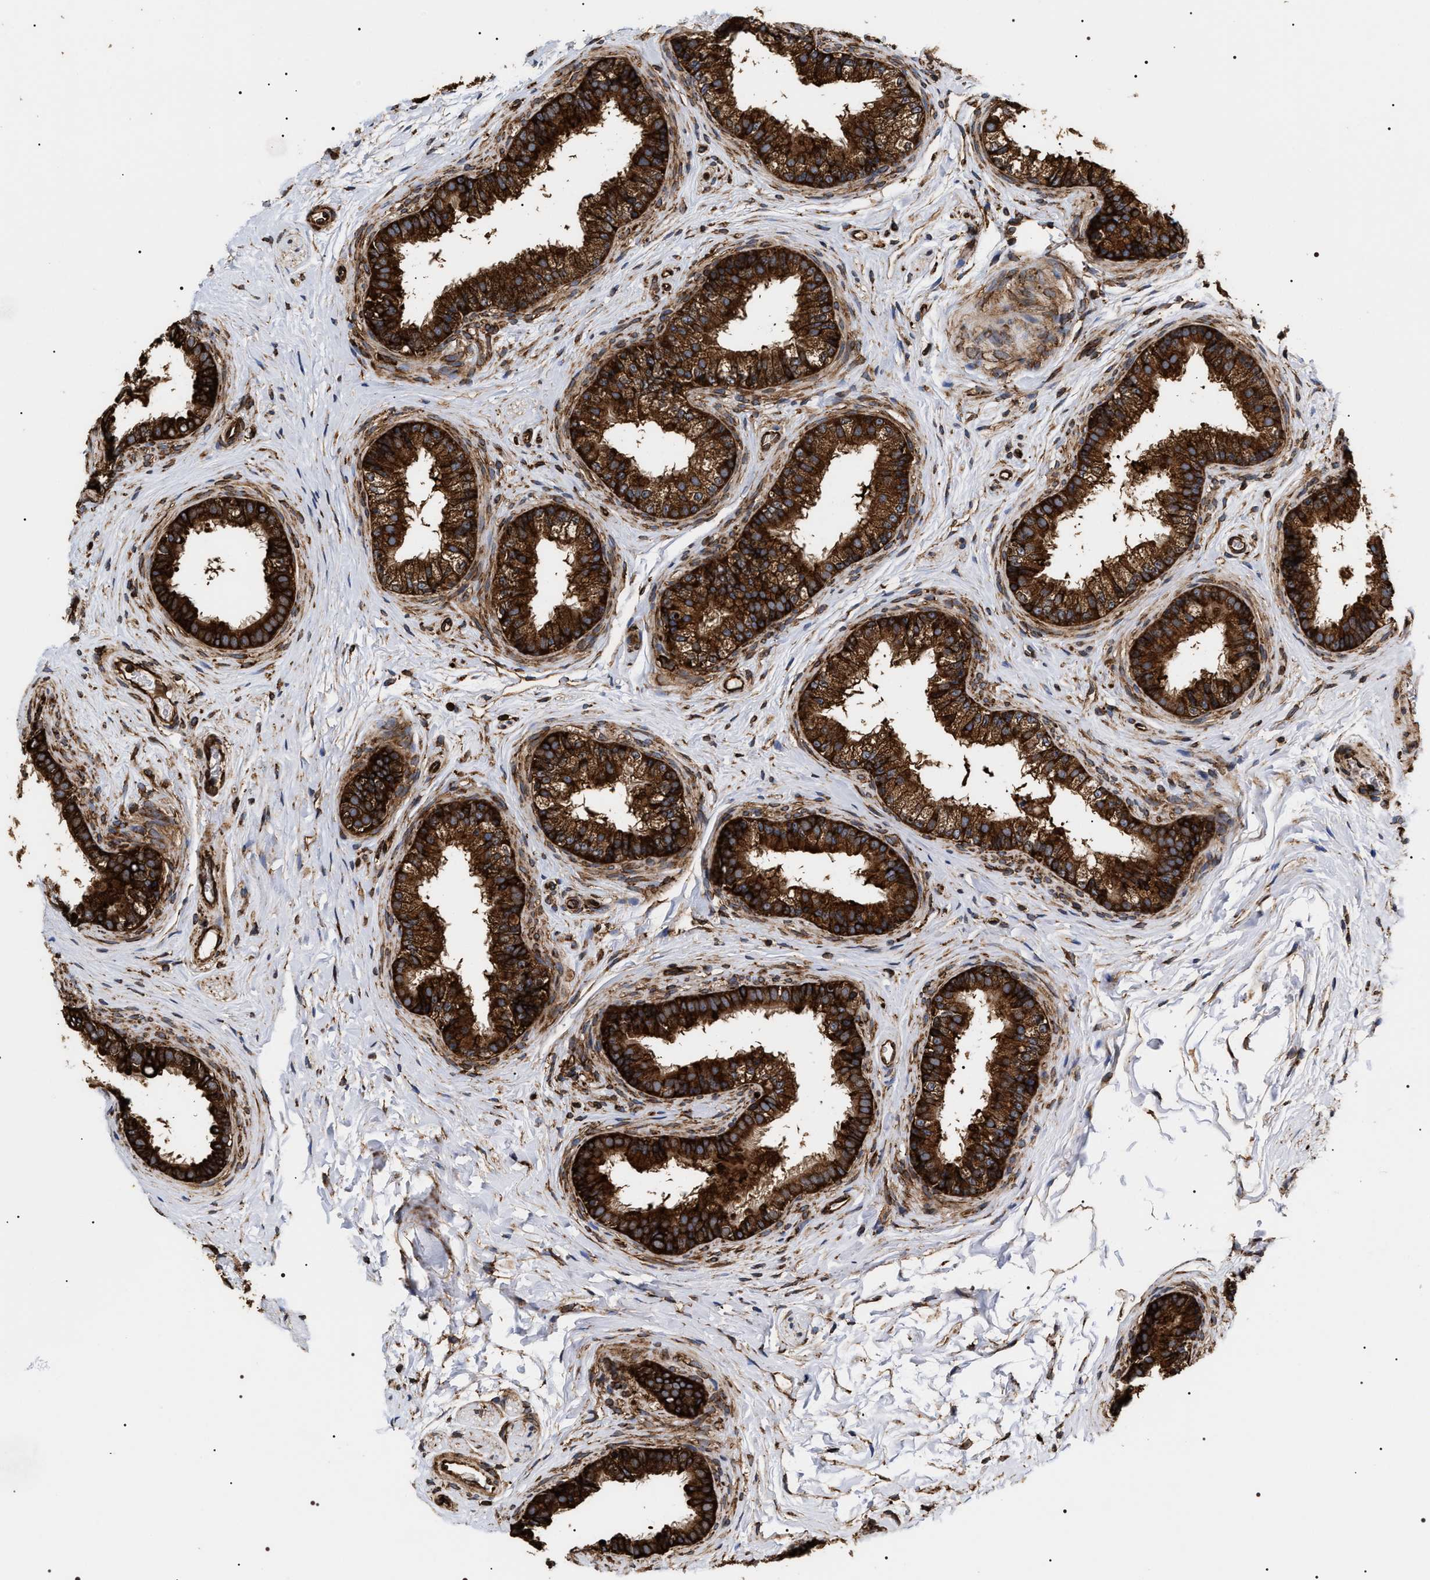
{"staining": {"intensity": "strong", "quantity": ">75%", "location": "cytoplasmic/membranous"}, "tissue": "epididymis", "cell_type": "Glandular cells", "image_type": "normal", "snomed": [{"axis": "morphology", "description": "Normal tissue, NOS"}, {"axis": "topography", "description": "Testis"}, {"axis": "topography", "description": "Epididymis"}], "caption": "Immunohistochemistry image of unremarkable human epididymis stained for a protein (brown), which displays high levels of strong cytoplasmic/membranous staining in approximately >75% of glandular cells.", "gene": "SERBP1", "patient": {"sex": "male", "age": 36}}